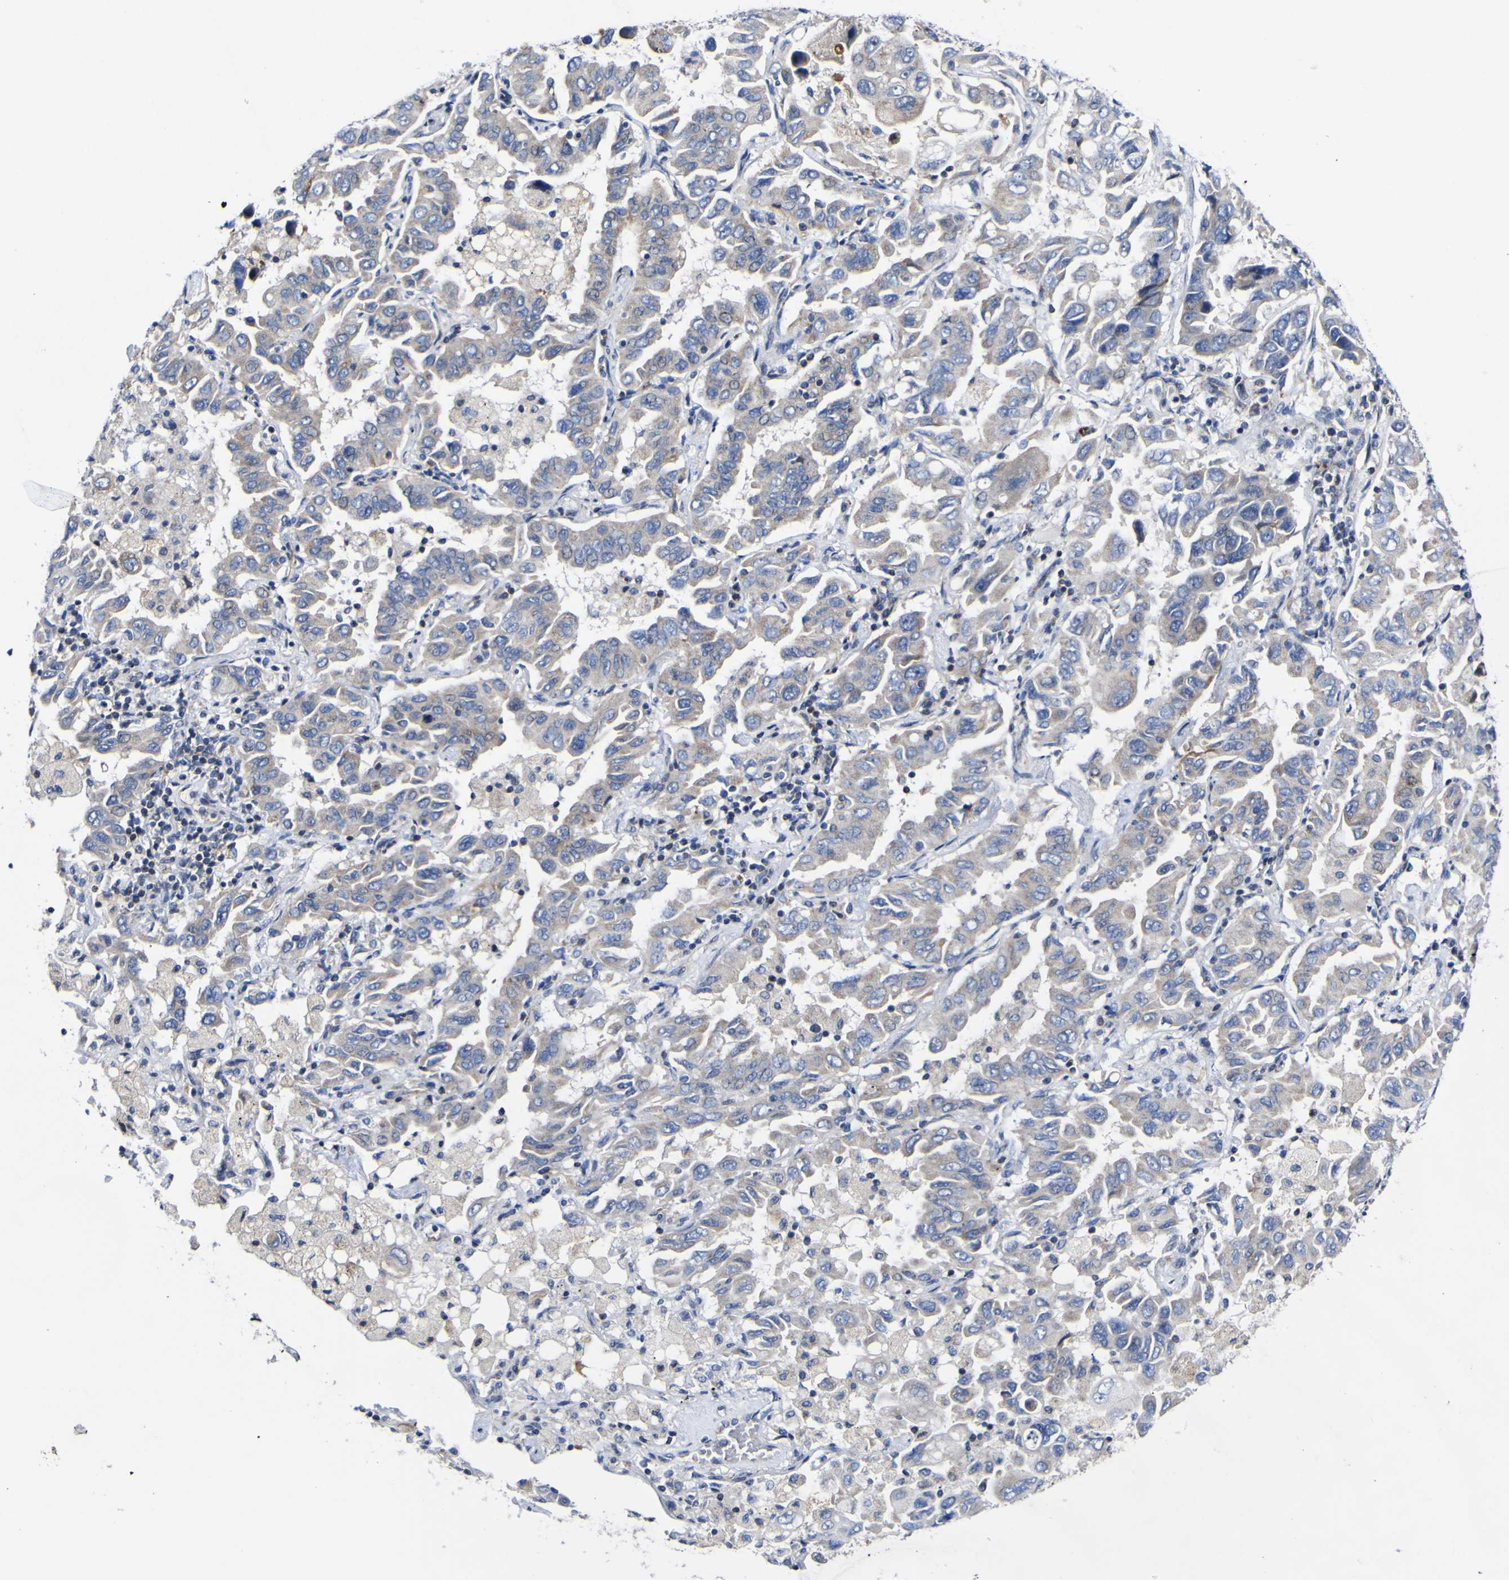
{"staining": {"intensity": "weak", "quantity": "<25%", "location": "cytoplasmic/membranous"}, "tissue": "lung cancer", "cell_type": "Tumor cells", "image_type": "cancer", "snomed": [{"axis": "morphology", "description": "Adenocarcinoma, NOS"}, {"axis": "topography", "description": "Lung"}], "caption": "High power microscopy photomicrograph of an immunohistochemistry (IHC) histopathology image of lung cancer (adenocarcinoma), revealing no significant staining in tumor cells.", "gene": "CCDC90B", "patient": {"sex": "male", "age": 64}}